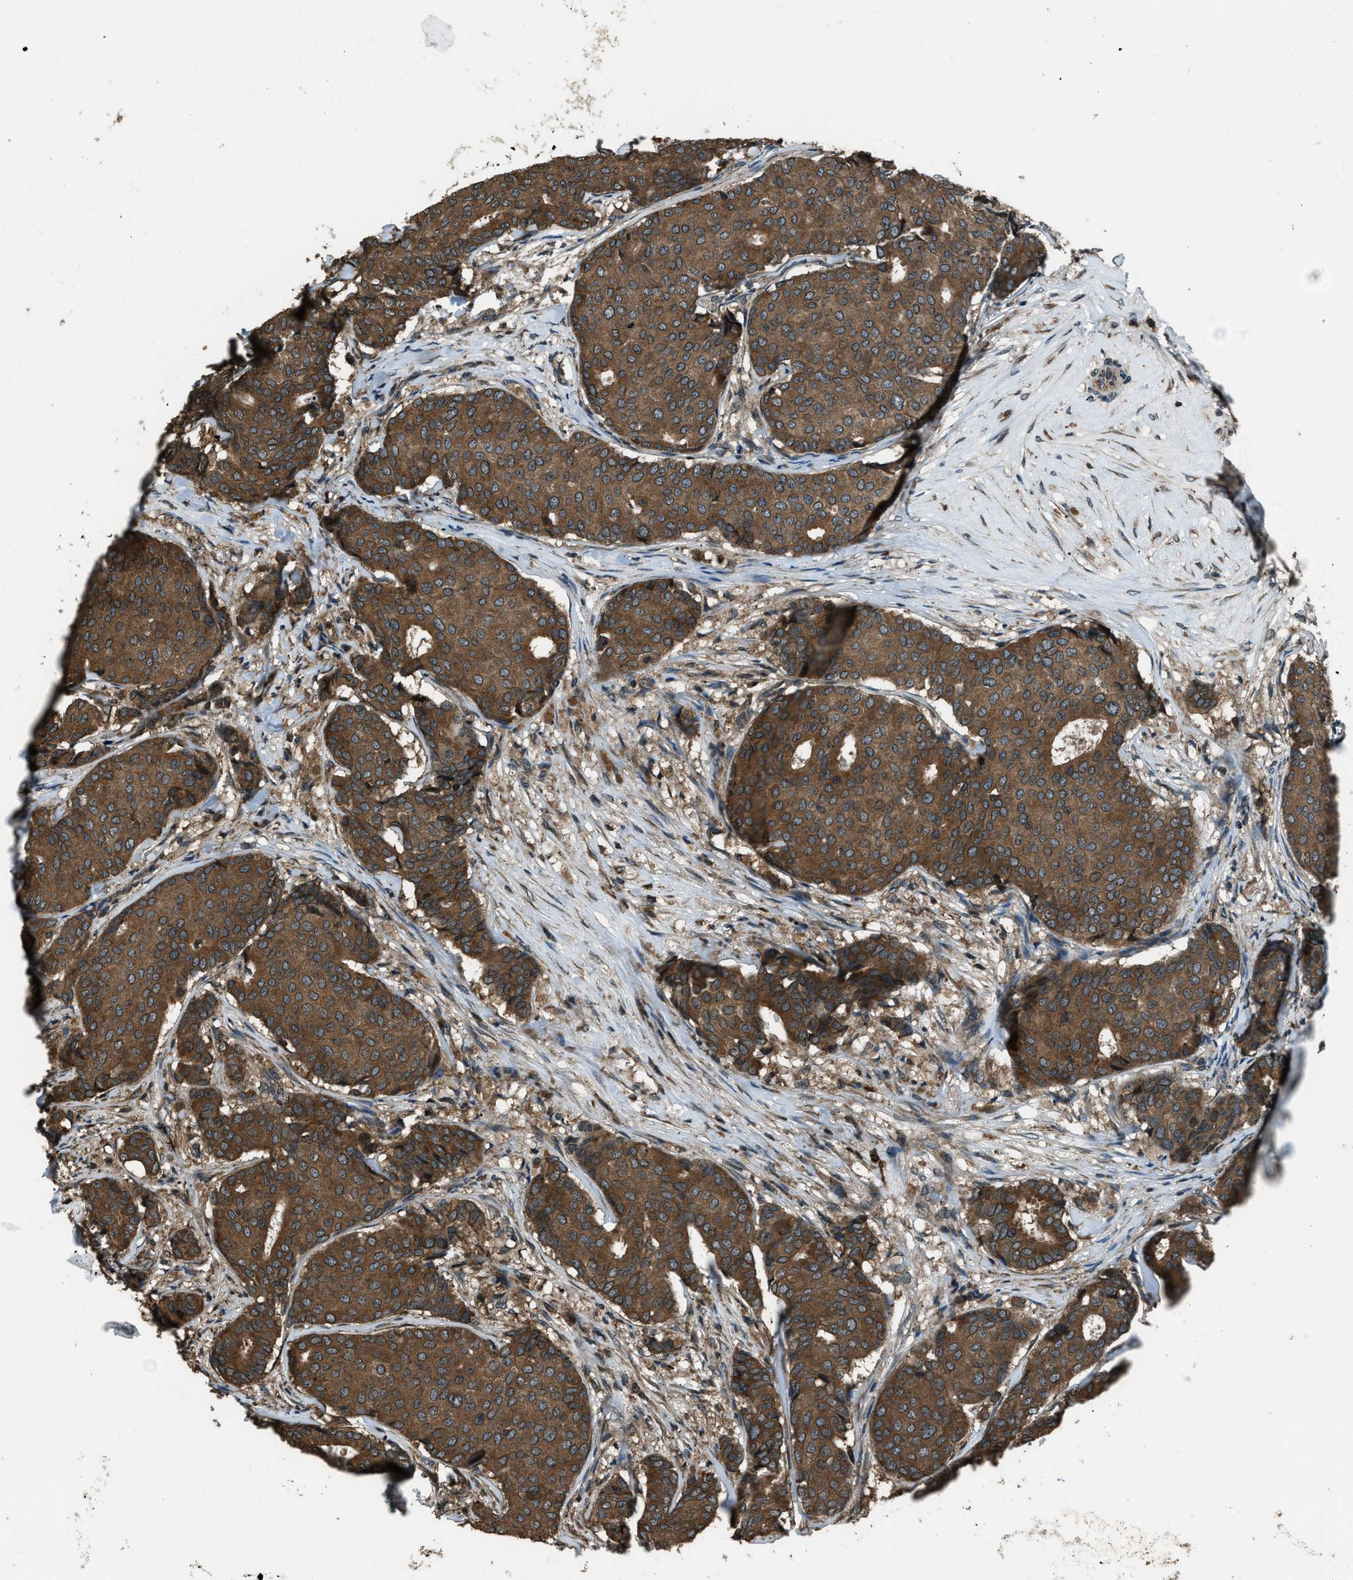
{"staining": {"intensity": "moderate", "quantity": ">75%", "location": "cytoplasmic/membranous"}, "tissue": "breast cancer", "cell_type": "Tumor cells", "image_type": "cancer", "snomed": [{"axis": "morphology", "description": "Duct carcinoma"}, {"axis": "topography", "description": "Breast"}], "caption": "This micrograph displays IHC staining of human breast infiltrating ductal carcinoma, with medium moderate cytoplasmic/membranous positivity in approximately >75% of tumor cells.", "gene": "TRIM4", "patient": {"sex": "female", "age": 75}}